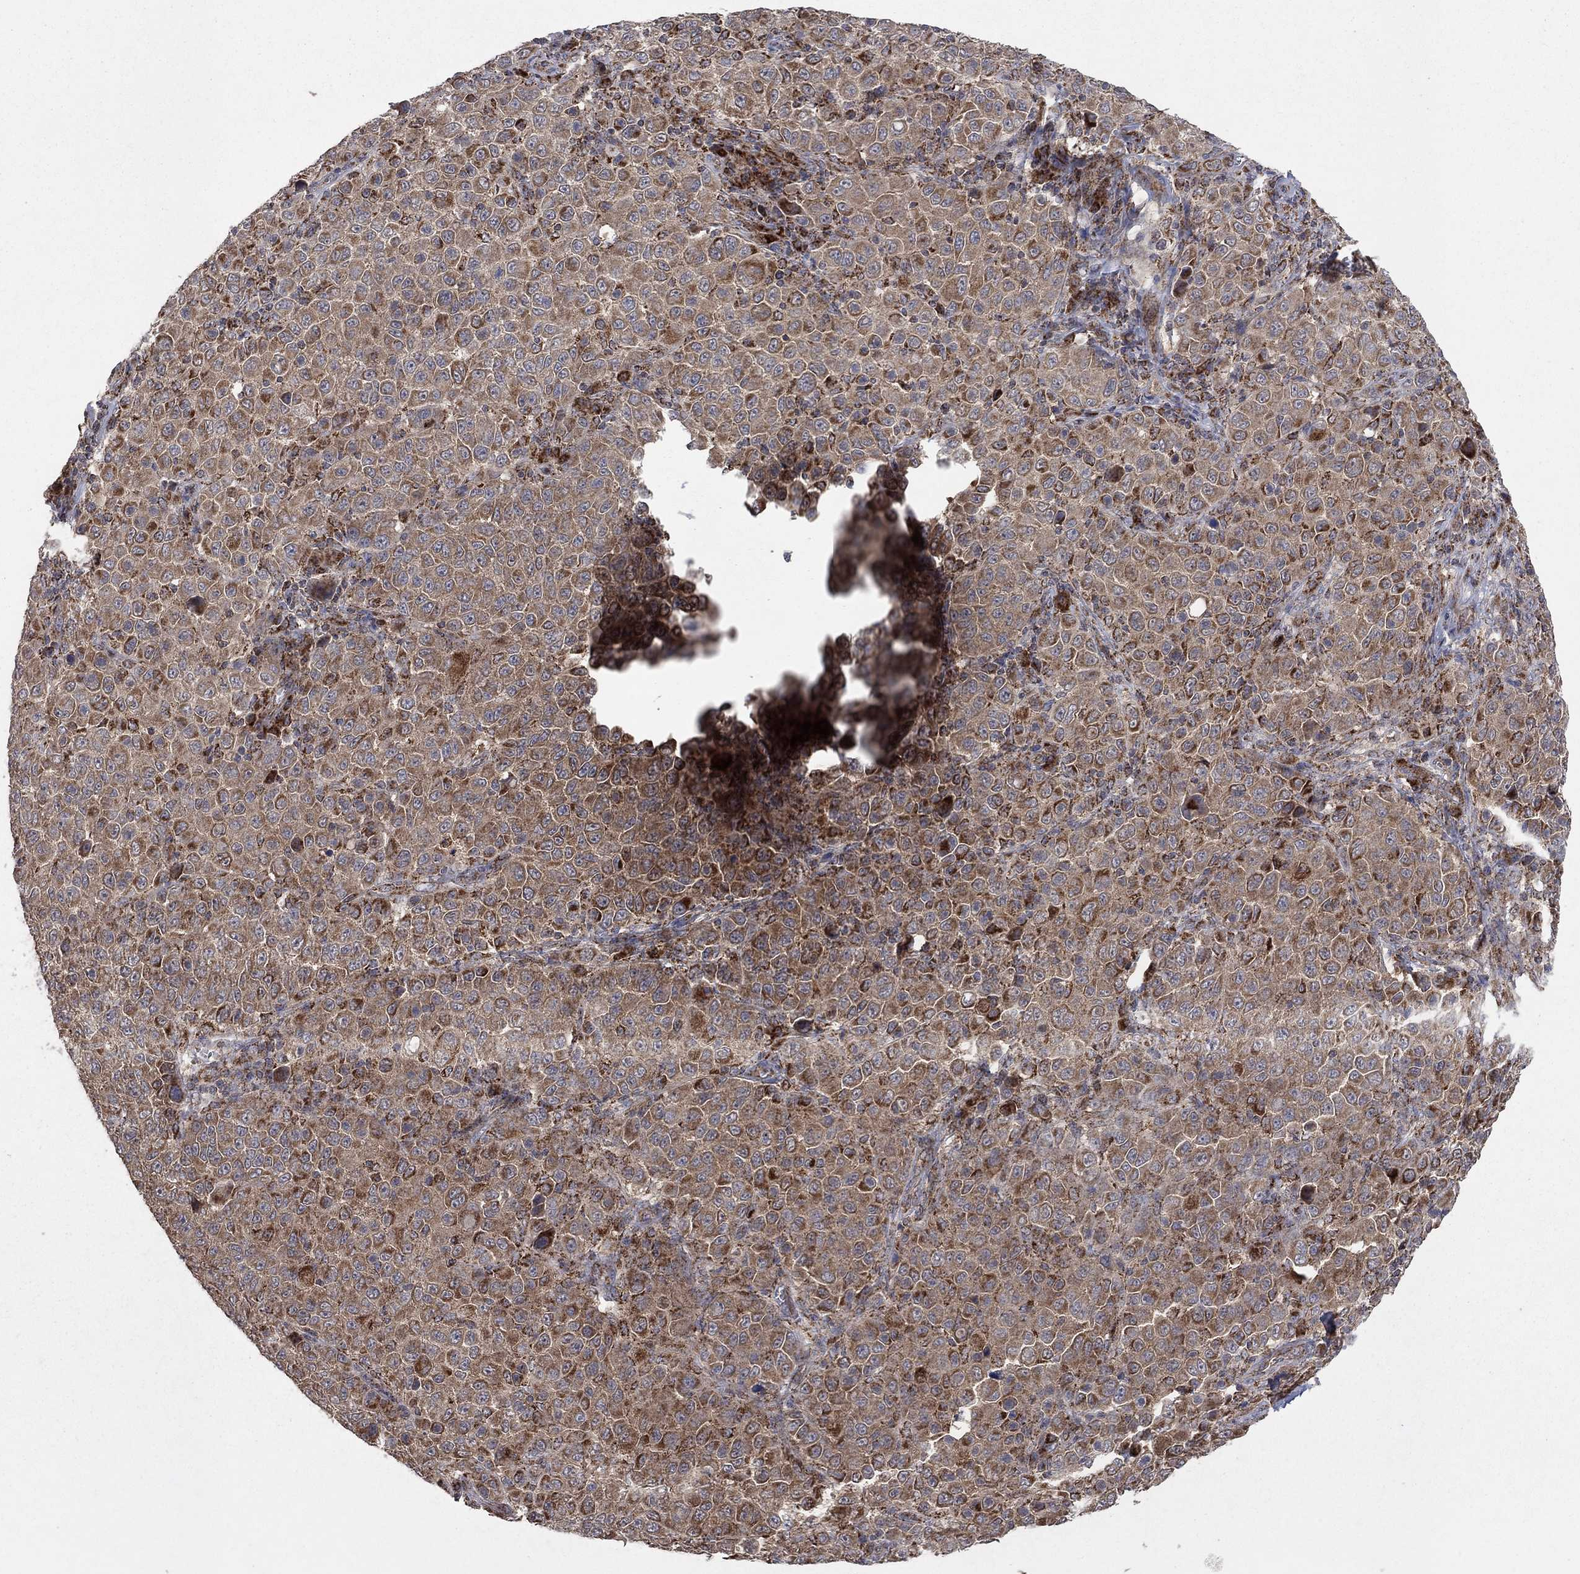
{"staining": {"intensity": "moderate", "quantity": "25%-75%", "location": "cytoplasmic/membranous"}, "tissue": "melanoma", "cell_type": "Tumor cells", "image_type": "cancer", "snomed": [{"axis": "morphology", "description": "Malignant melanoma, NOS"}, {"axis": "topography", "description": "Skin"}], "caption": "Protein expression analysis of malignant melanoma reveals moderate cytoplasmic/membranous staining in approximately 25%-75% of tumor cells.", "gene": "DPH1", "patient": {"sex": "female", "age": 57}}